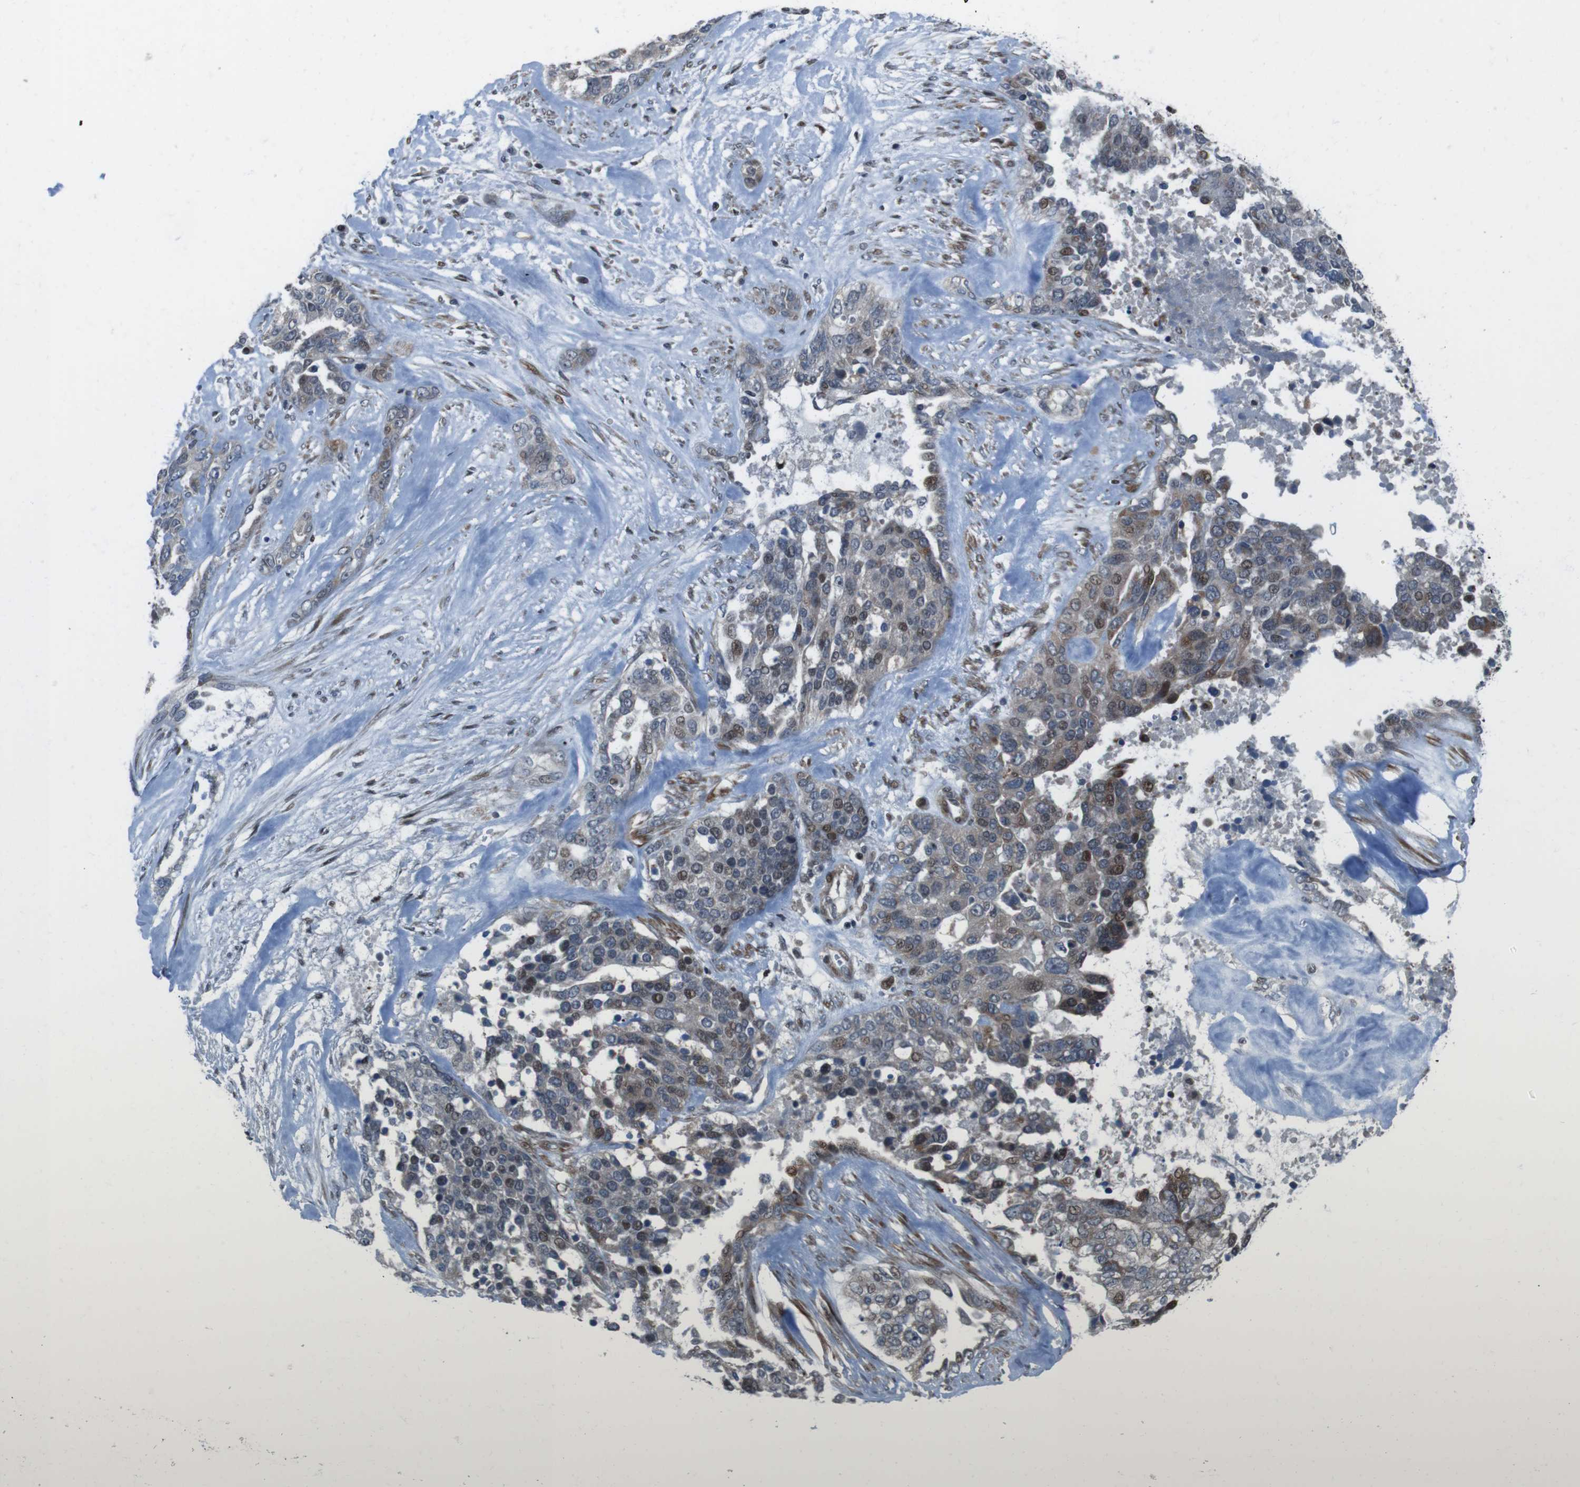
{"staining": {"intensity": "moderate", "quantity": "<25%", "location": "nuclear"}, "tissue": "ovarian cancer", "cell_type": "Tumor cells", "image_type": "cancer", "snomed": [{"axis": "morphology", "description": "Cystadenocarcinoma, serous, NOS"}, {"axis": "topography", "description": "Ovary"}], "caption": "Immunohistochemistry of human ovarian cancer displays low levels of moderate nuclear positivity in about <25% of tumor cells.", "gene": "PBRM1", "patient": {"sex": "female", "age": 44}}